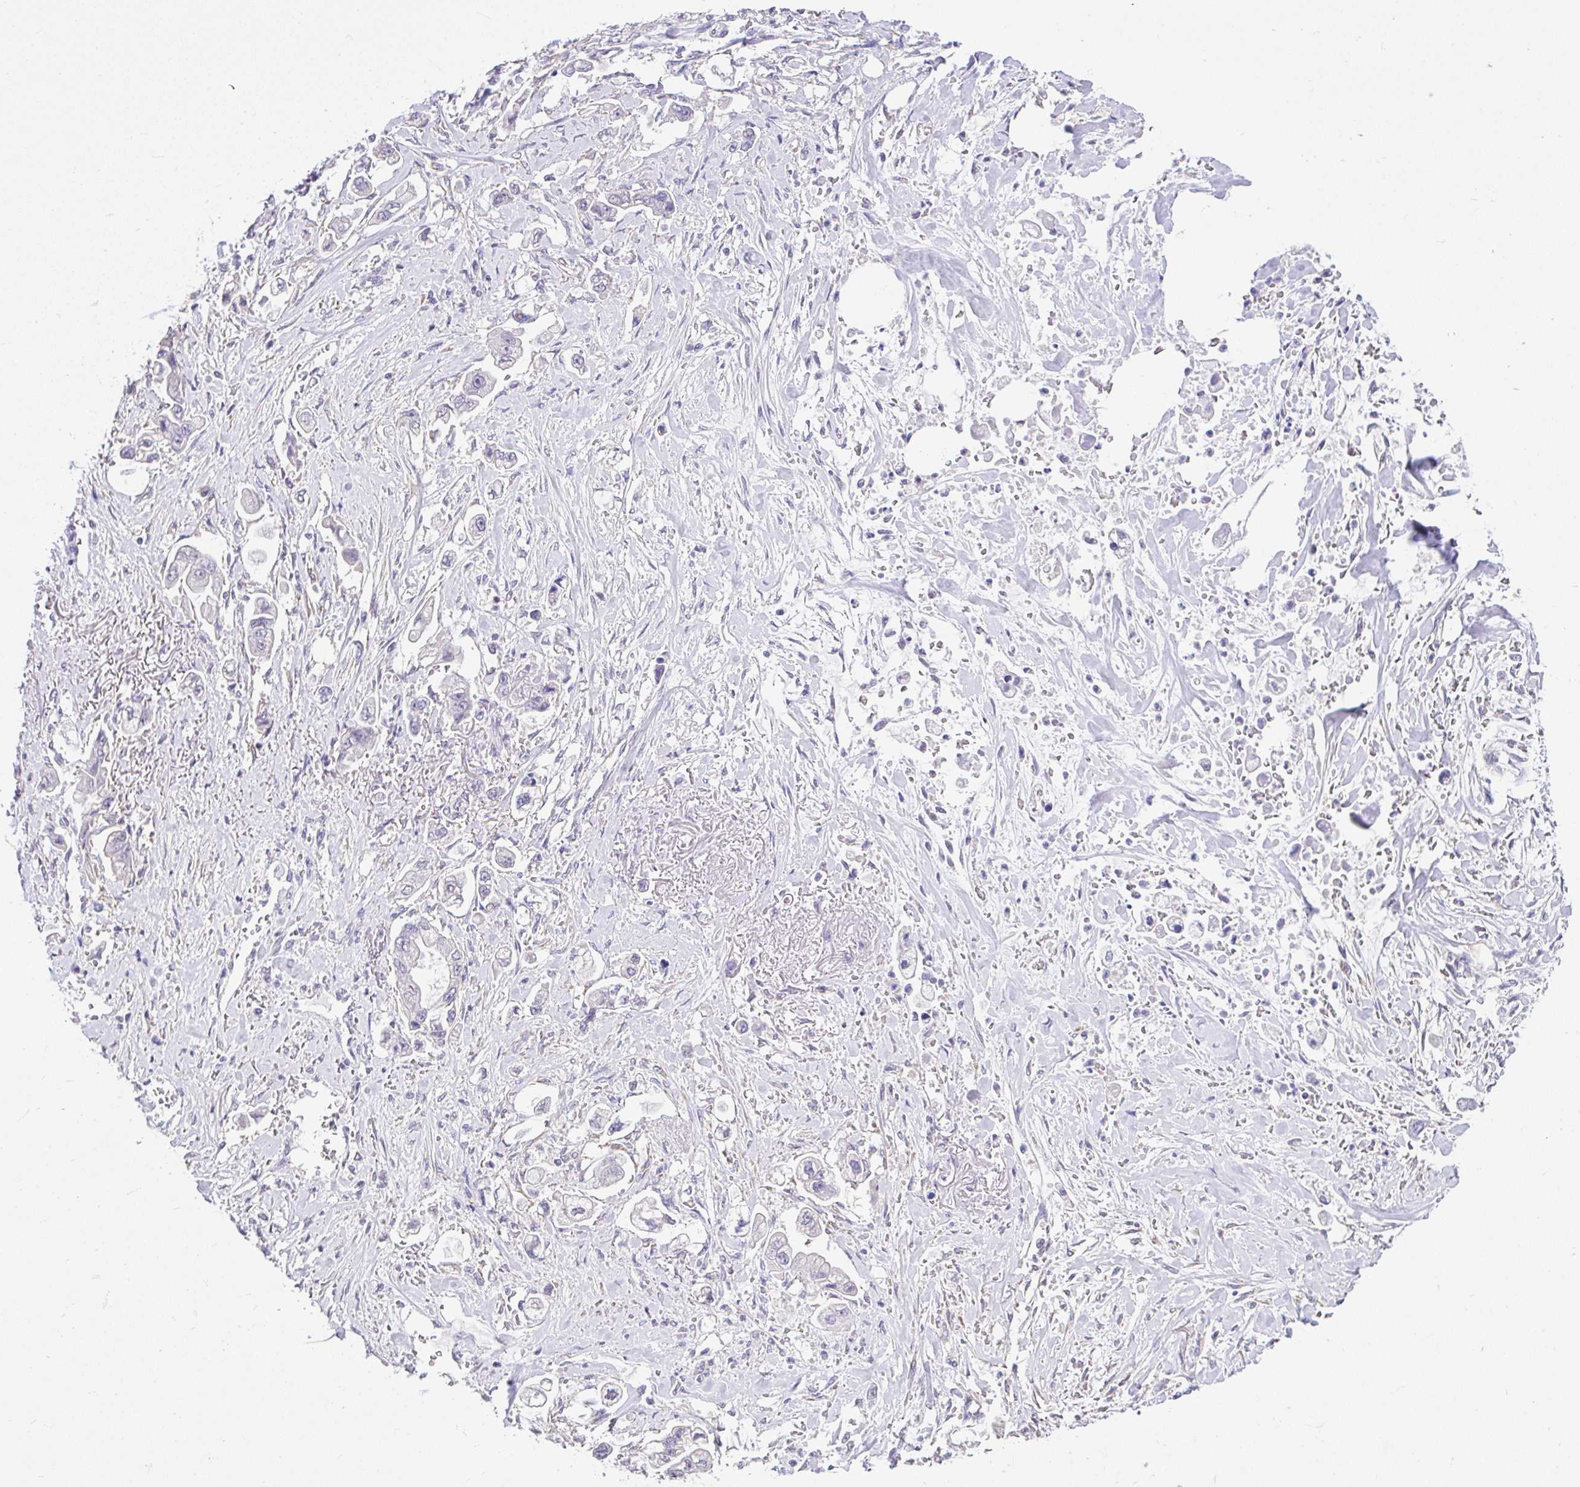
{"staining": {"intensity": "negative", "quantity": "none", "location": "none"}, "tissue": "stomach cancer", "cell_type": "Tumor cells", "image_type": "cancer", "snomed": [{"axis": "morphology", "description": "Adenocarcinoma, NOS"}, {"axis": "topography", "description": "Stomach"}], "caption": "Stomach adenocarcinoma stained for a protein using immunohistochemistry (IHC) demonstrates no staining tumor cells.", "gene": "CTU1", "patient": {"sex": "male", "age": 62}}